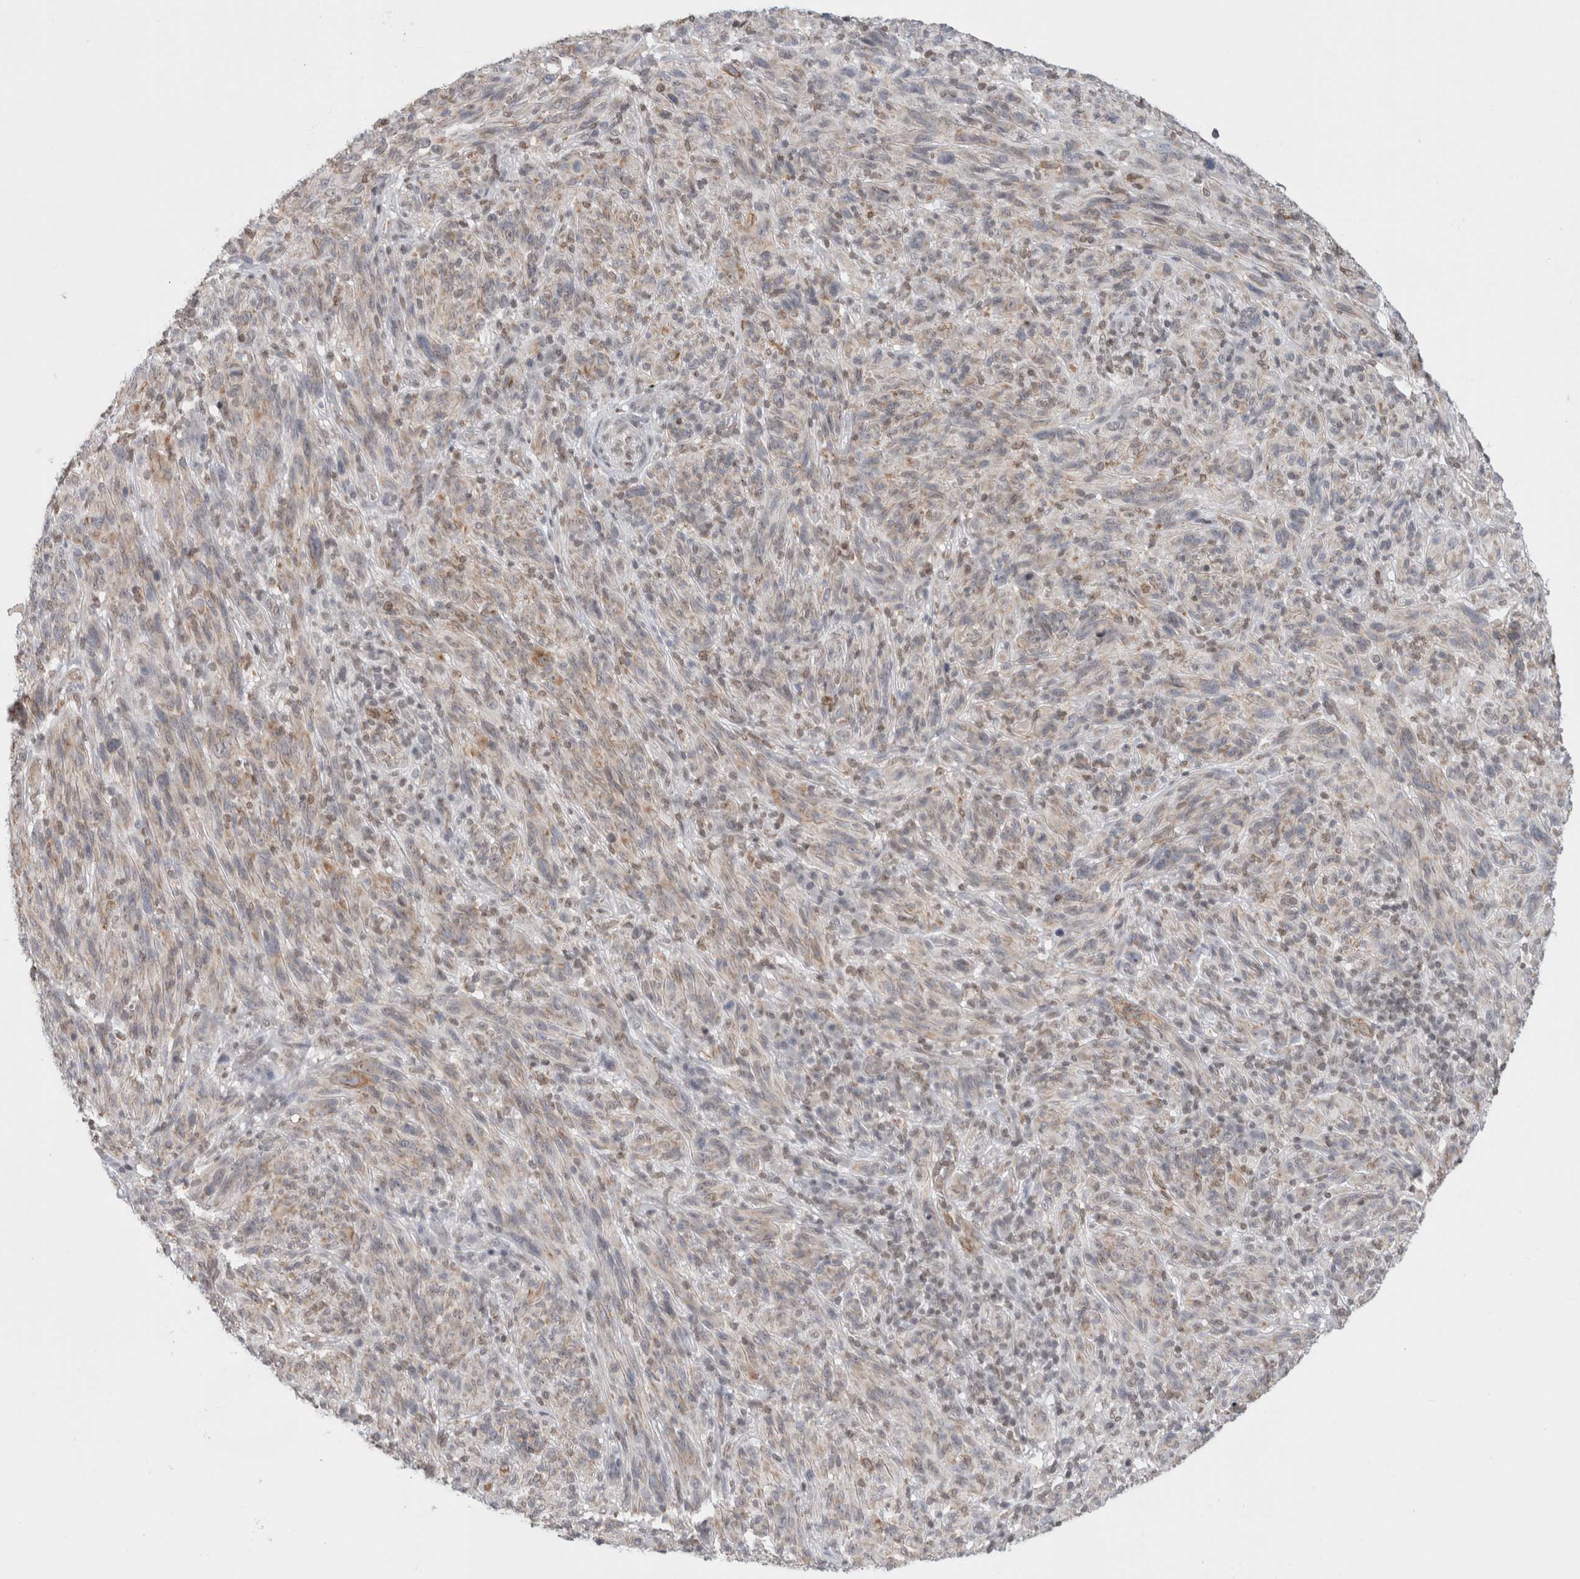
{"staining": {"intensity": "negative", "quantity": "none", "location": "none"}, "tissue": "melanoma", "cell_type": "Tumor cells", "image_type": "cancer", "snomed": [{"axis": "morphology", "description": "Malignant melanoma, NOS"}, {"axis": "topography", "description": "Skin of head"}], "caption": "IHC micrograph of neoplastic tissue: malignant melanoma stained with DAB exhibits no significant protein staining in tumor cells. Brightfield microscopy of immunohistochemistry (IHC) stained with DAB (brown) and hematoxylin (blue), captured at high magnification.", "gene": "RBMX2", "patient": {"sex": "male", "age": 96}}